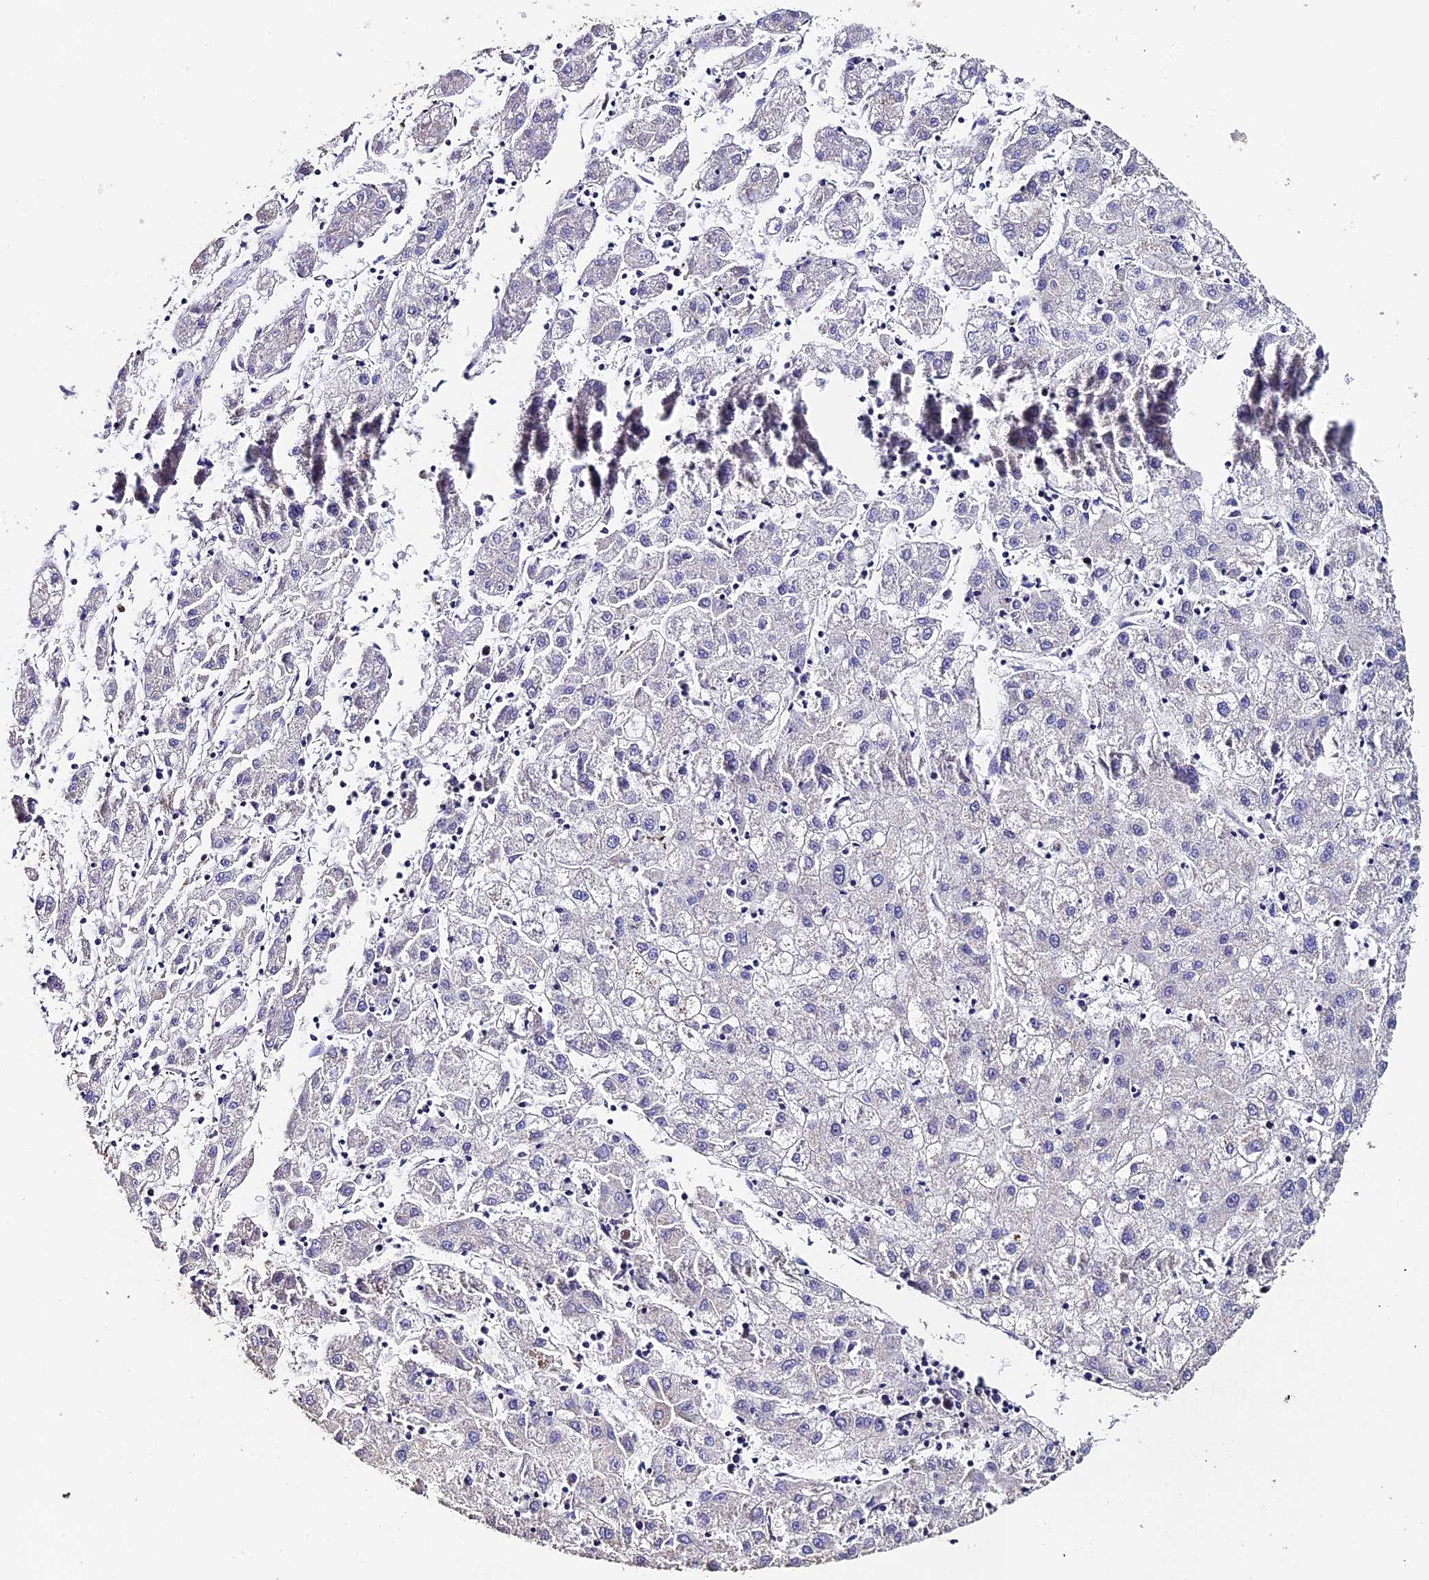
{"staining": {"intensity": "negative", "quantity": "none", "location": "none"}, "tissue": "liver cancer", "cell_type": "Tumor cells", "image_type": "cancer", "snomed": [{"axis": "morphology", "description": "Carcinoma, Hepatocellular, NOS"}, {"axis": "topography", "description": "Liver"}], "caption": "DAB (3,3'-diaminobenzidine) immunohistochemical staining of human liver hepatocellular carcinoma exhibits no significant staining in tumor cells. (Immunohistochemistry (ihc), brightfield microscopy, high magnification).", "gene": "FBXW9", "patient": {"sex": "male", "age": 72}}